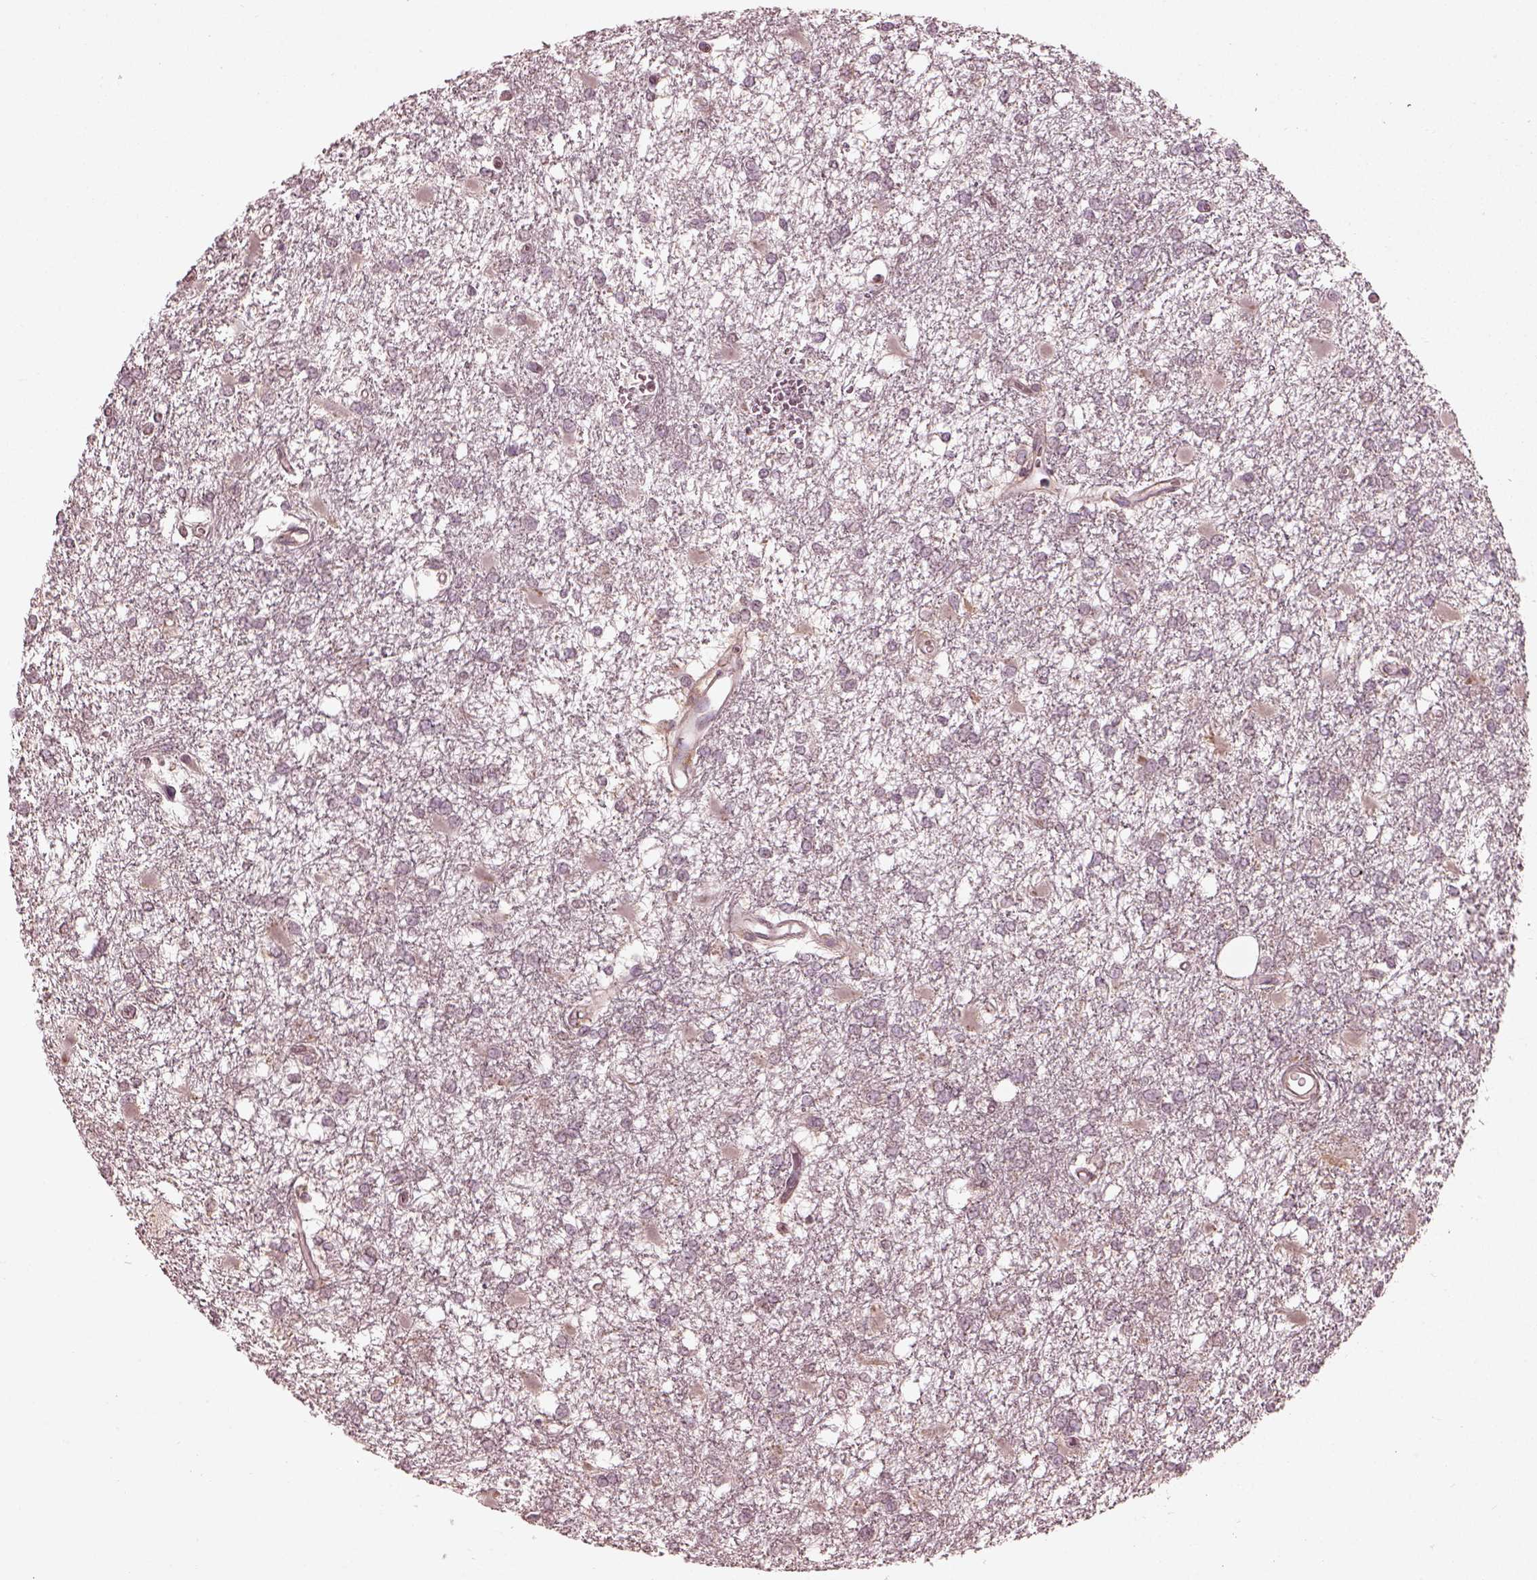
{"staining": {"intensity": "negative", "quantity": "none", "location": "none"}, "tissue": "glioma", "cell_type": "Tumor cells", "image_type": "cancer", "snomed": [{"axis": "morphology", "description": "Glioma, malignant, High grade"}, {"axis": "topography", "description": "Cerebral cortex"}], "caption": "Protein analysis of glioma exhibits no significant staining in tumor cells.", "gene": "CALR3", "patient": {"sex": "male", "age": 79}}